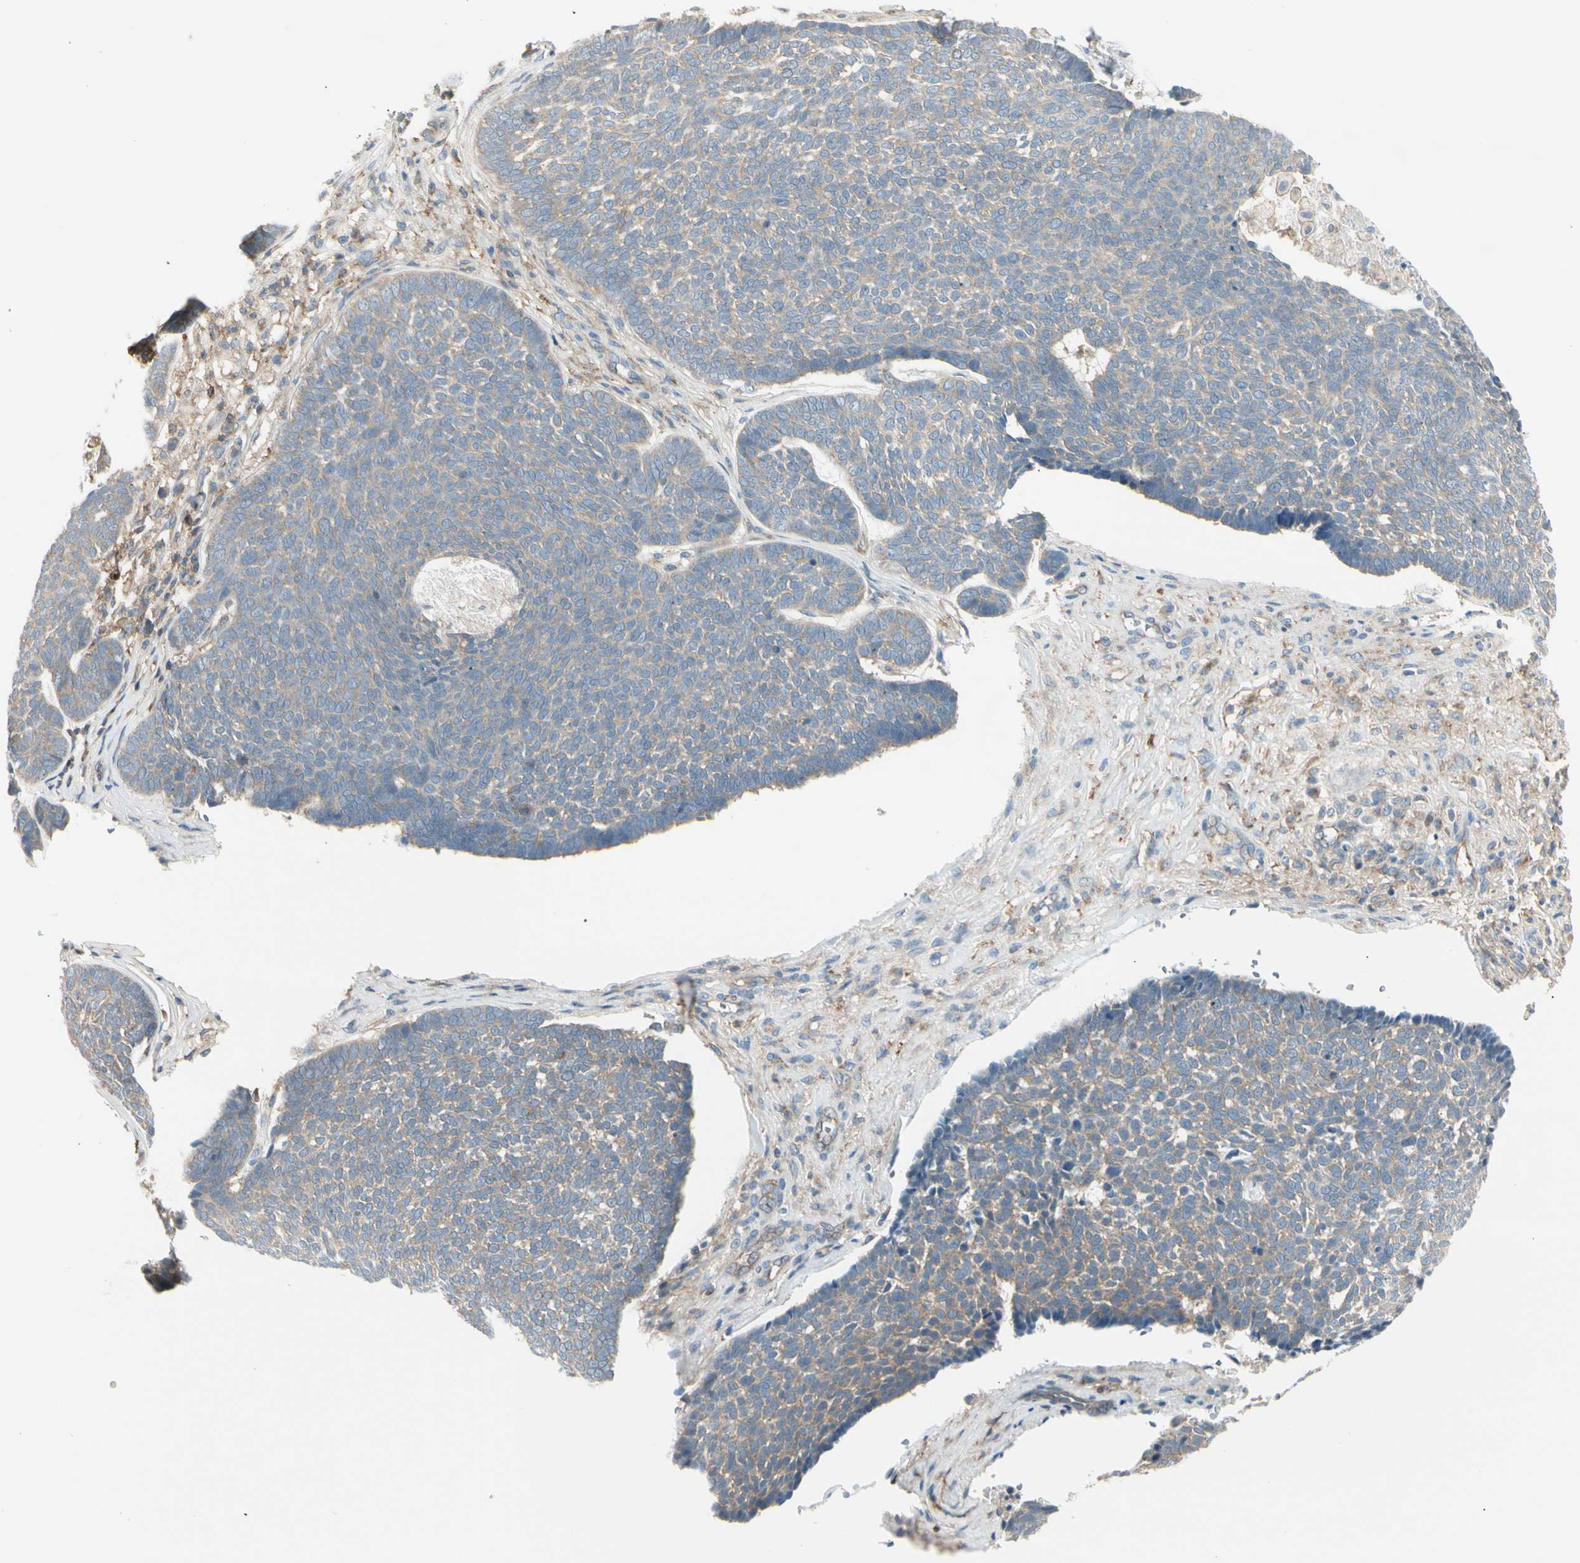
{"staining": {"intensity": "weak", "quantity": ">75%", "location": "cytoplasmic/membranous"}, "tissue": "skin cancer", "cell_type": "Tumor cells", "image_type": "cancer", "snomed": [{"axis": "morphology", "description": "Basal cell carcinoma"}, {"axis": "topography", "description": "Skin"}], "caption": "IHC of human basal cell carcinoma (skin) displays low levels of weak cytoplasmic/membranous expression in about >75% of tumor cells.", "gene": "AGFG1", "patient": {"sex": "male", "age": 84}}